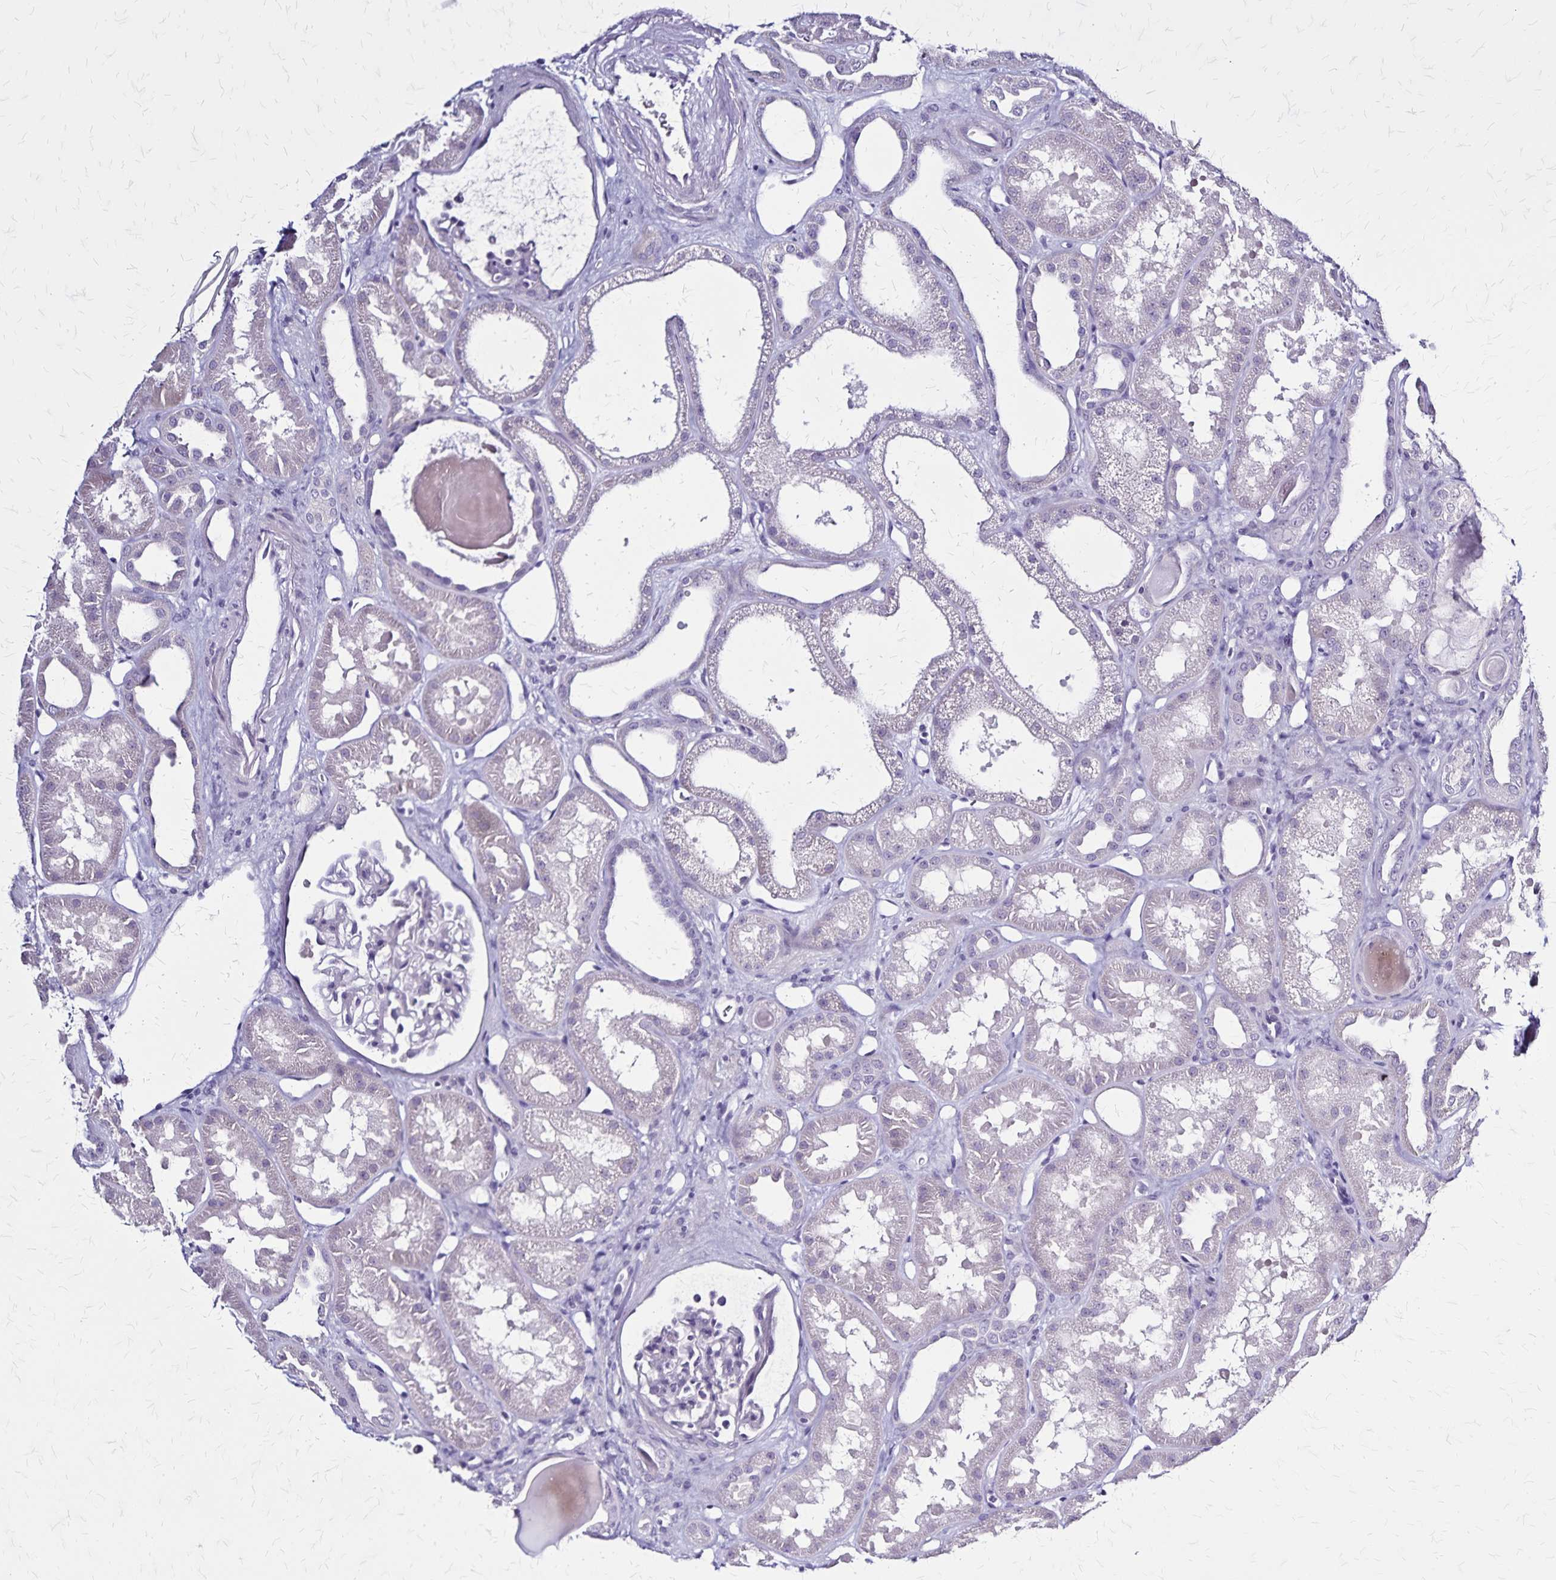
{"staining": {"intensity": "negative", "quantity": "none", "location": "none"}, "tissue": "kidney", "cell_type": "Cells in glomeruli", "image_type": "normal", "snomed": [{"axis": "morphology", "description": "Normal tissue, NOS"}, {"axis": "topography", "description": "Kidney"}], "caption": "Immunohistochemistry of benign human kidney demonstrates no staining in cells in glomeruli. Brightfield microscopy of IHC stained with DAB (3,3'-diaminobenzidine) (brown) and hematoxylin (blue), captured at high magnification.", "gene": "PLXNA4", "patient": {"sex": "male", "age": 61}}